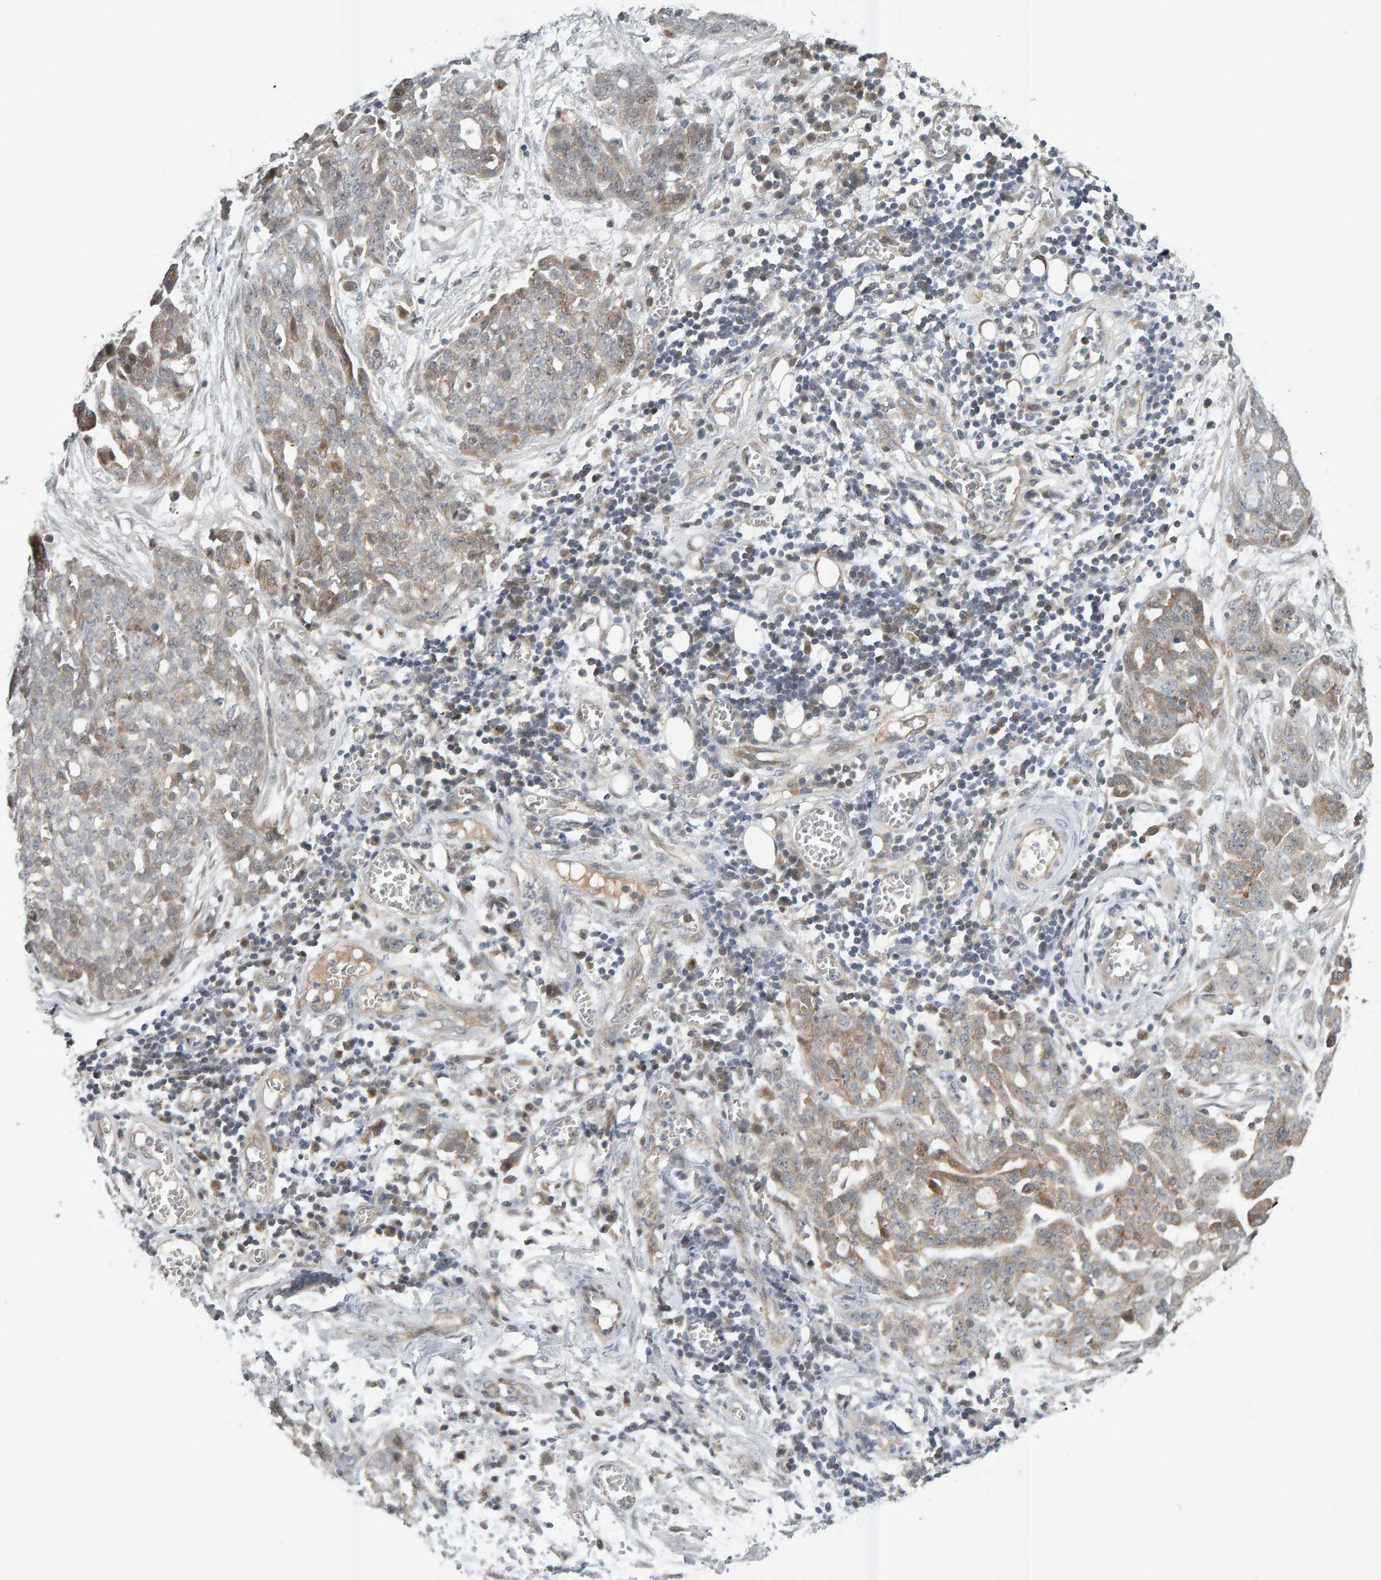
{"staining": {"intensity": "weak", "quantity": ">75%", "location": "cytoplasmic/membranous"}, "tissue": "ovarian cancer", "cell_type": "Tumor cells", "image_type": "cancer", "snomed": [{"axis": "morphology", "description": "Cystadenocarcinoma, serous, NOS"}, {"axis": "topography", "description": "Soft tissue"}, {"axis": "topography", "description": "Ovary"}], "caption": "Immunohistochemistry histopathology image of neoplastic tissue: human ovarian cancer stained using IHC shows low levels of weak protein expression localized specifically in the cytoplasmic/membranous of tumor cells, appearing as a cytoplasmic/membranous brown color.", "gene": "ZNF160", "patient": {"sex": "female", "age": 57}}